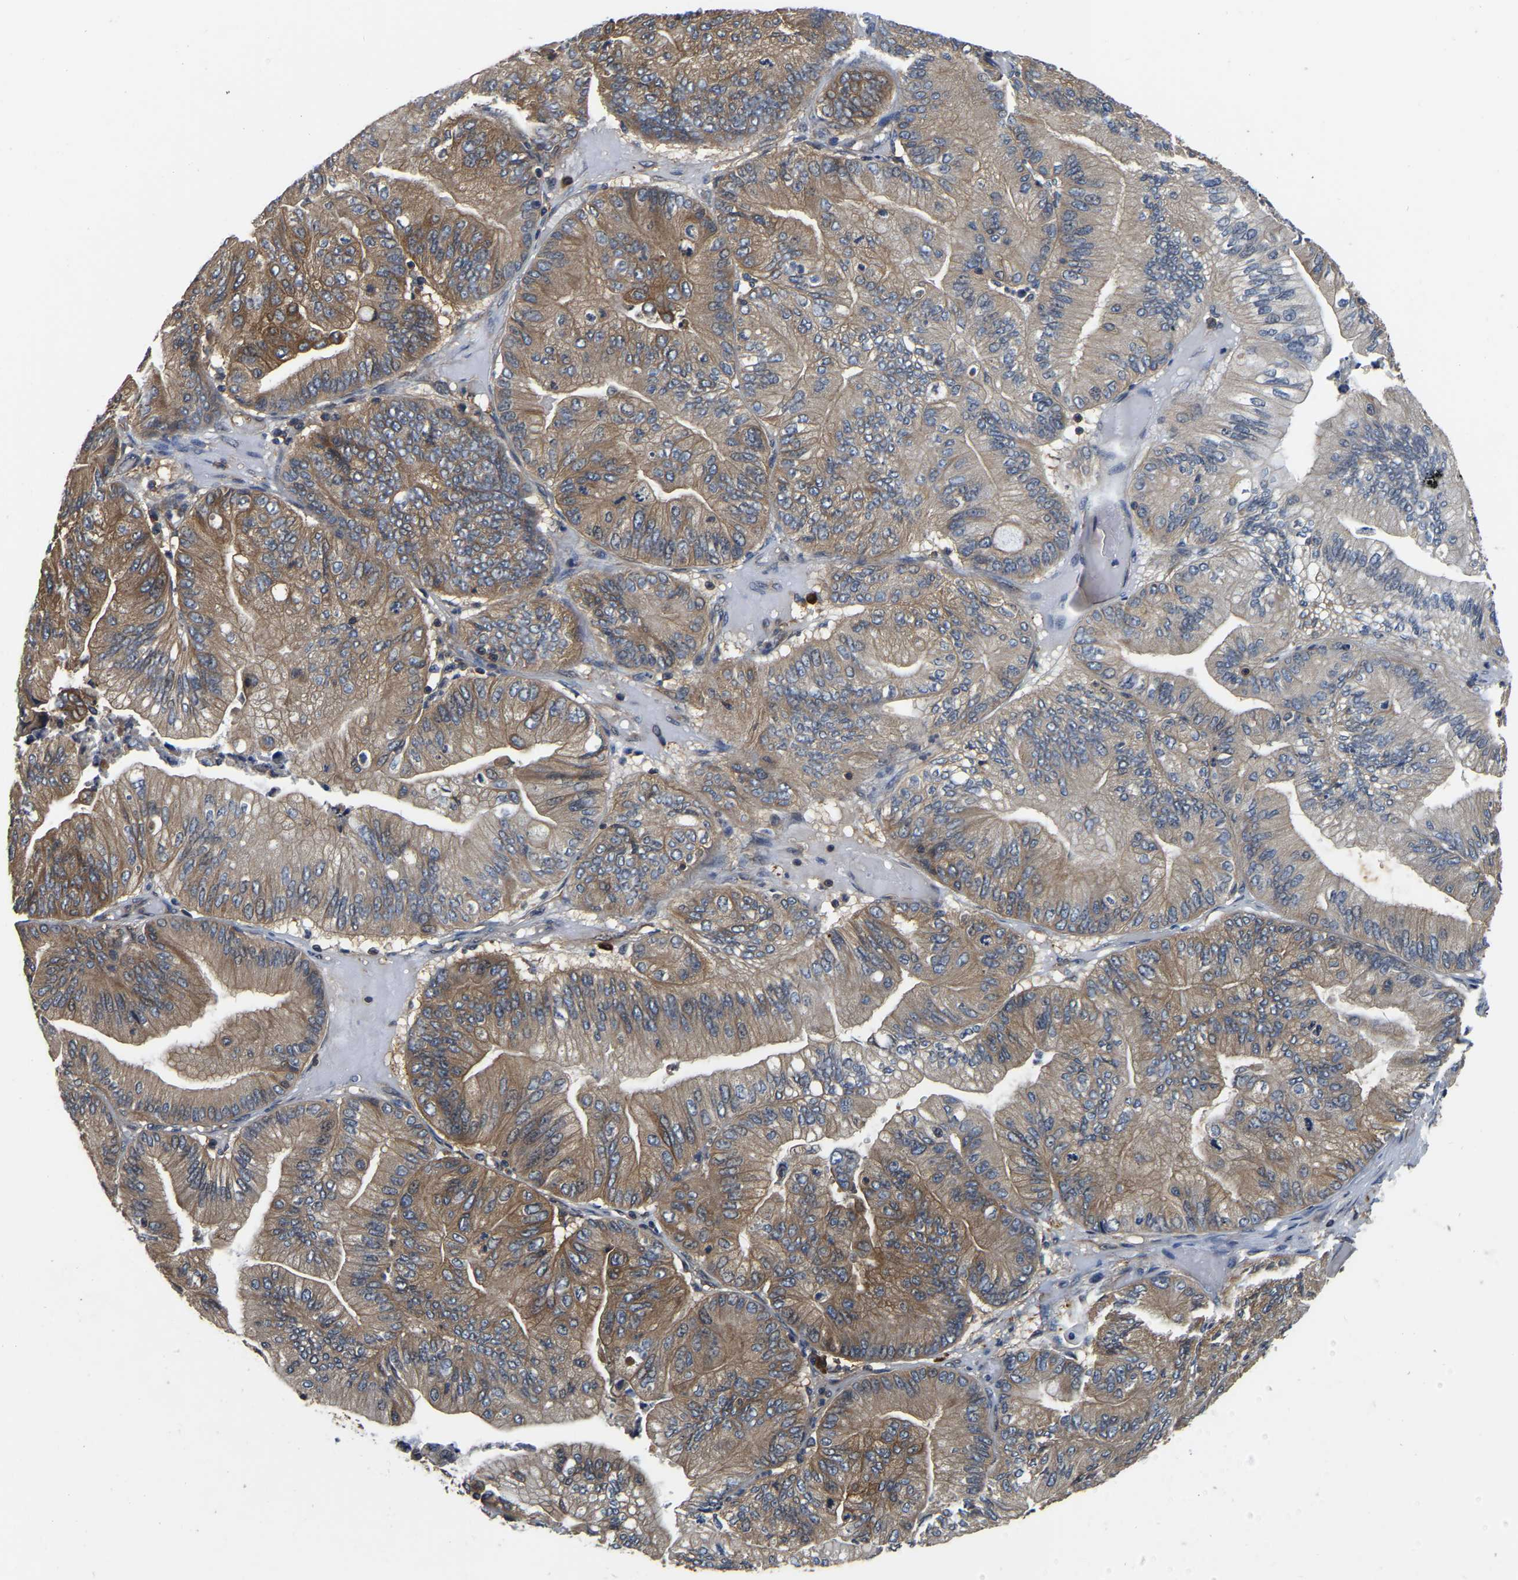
{"staining": {"intensity": "moderate", "quantity": "25%-75%", "location": "cytoplasmic/membranous"}, "tissue": "ovarian cancer", "cell_type": "Tumor cells", "image_type": "cancer", "snomed": [{"axis": "morphology", "description": "Cystadenocarcinoma, mucinous, NOS"}, {"axis": "topography", "description": "Ovary"}], "caption": "IHC of ovarian mucinous cystadenocarcinoma shows medium levels of moderate cytoplasmic/membranous staining in about 25%-75% of tumor cells.", "gene": "GARS1", "patient": {"sex": "female", "age": 61}}